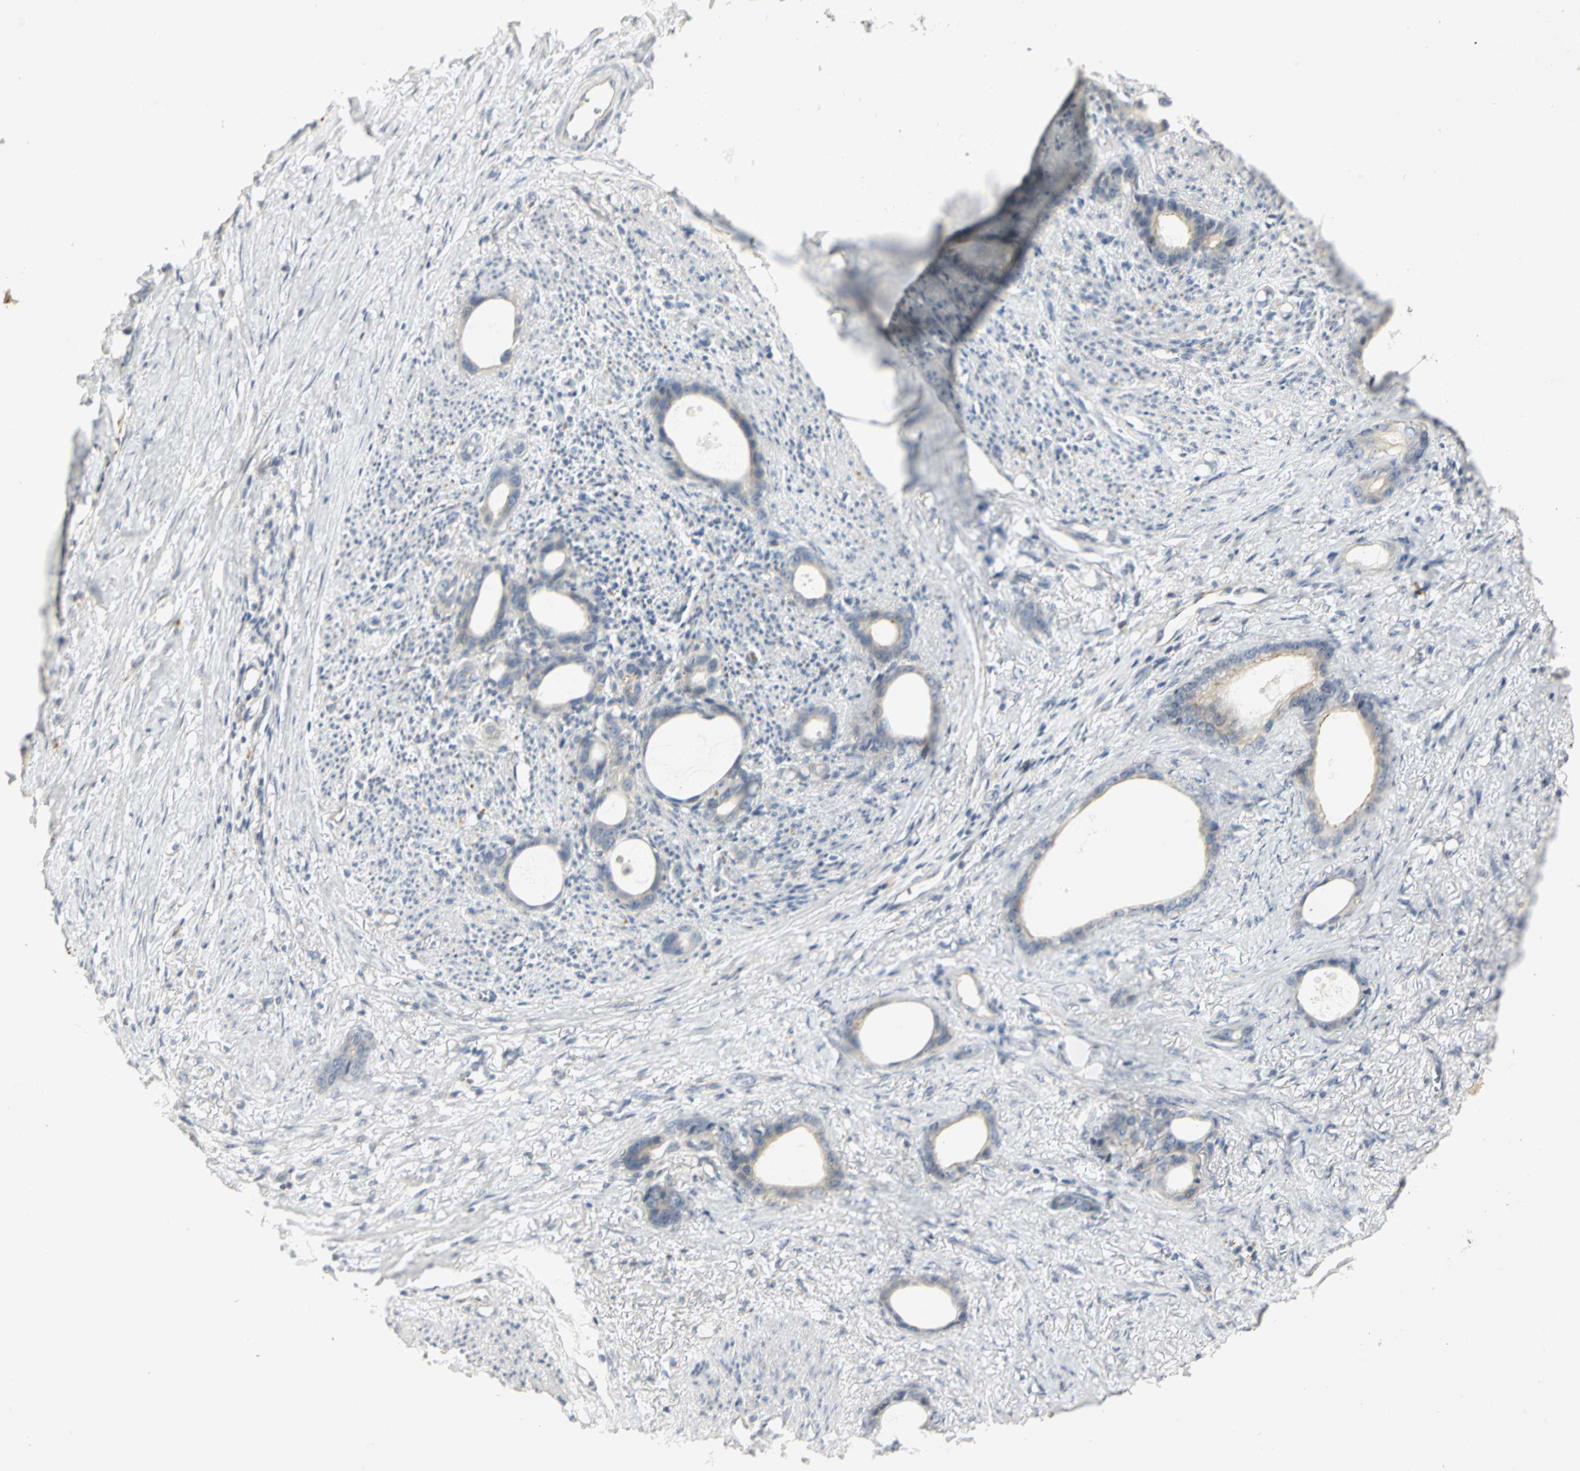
{"staining": {"intensity": "weak", "quantity": "<25%", "location": "cytoplasmic/membranous"}, "tissue": "stomach cancer", "cell_type": "Tumor cells", "image_type": "cancer", "snomed": [{"axis": "morphology", "description": "Adenocarcinoma, NOS"}, {"axis": "topography", "description": "Stomach"}], "caption": "Adenocarcinoma (stomach) was stained to show a protein in brown. There is no significant positivity in tumor cells. (Stains: DAB (3,3'-diaminobenzidine) immunohistochemistry (IHC) with hematoxylin counter stain, Microscopy: brightfield microscopy at high magnification).", "gene": "TM9SF2", "patient": {"sex": "female", "age": 75}}